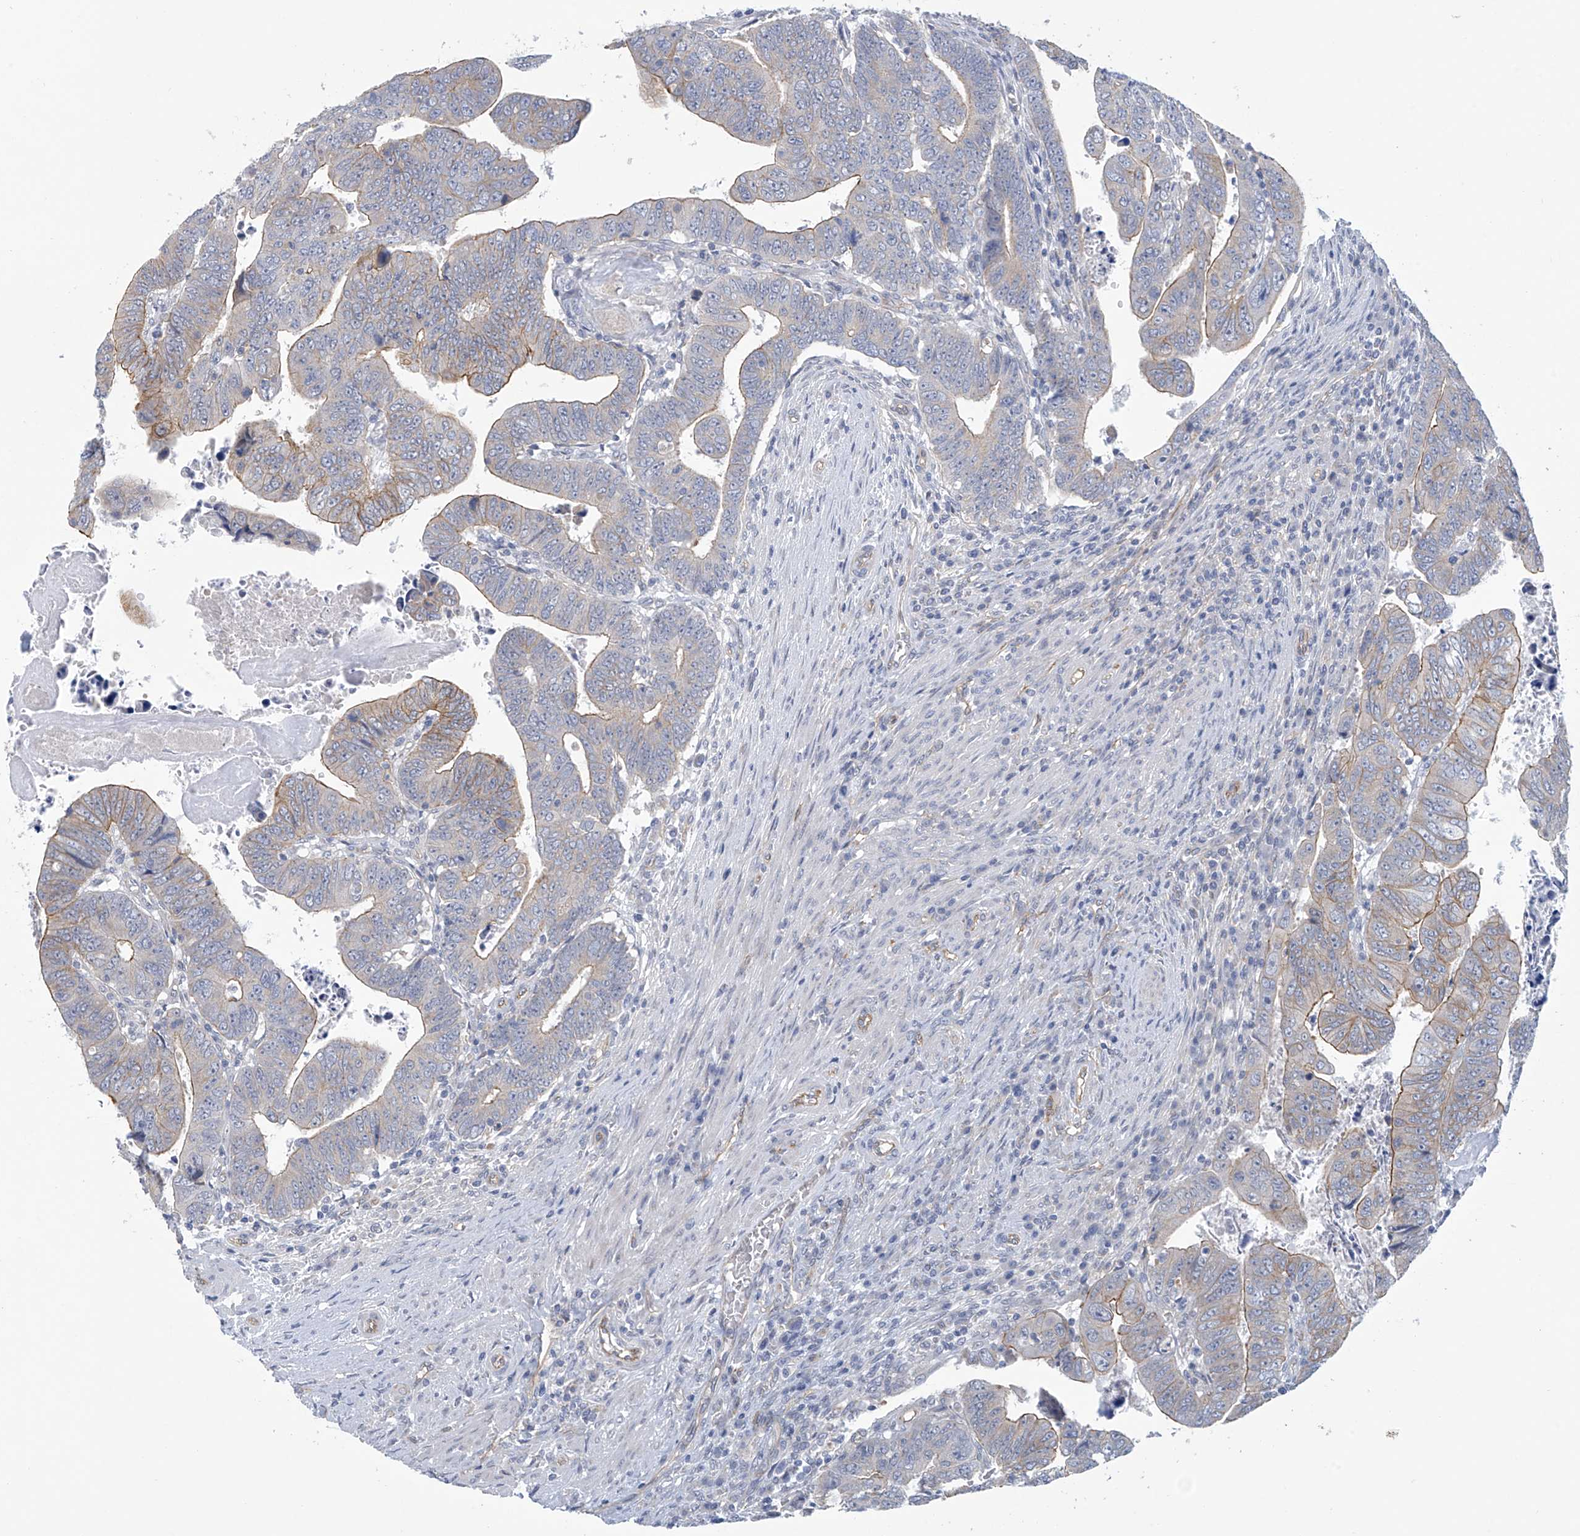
{"staining": {"intensity": "moderate", "quantity": "25%-75%", "location": "cytoplasmic/membranous"}, "tissue": "colorectal cancer", "cell_type": "Tumor cells", "image_type": "cancer", "snomed": [{"axis": "morphology", "description": "Normal tissue, NOS"}, {"axis": "morphology", "description": "Adenocarcinoma, NOS"}, {"axis": "topography", "description": "Rectum"}], "caption": "Tumor cells display moderate cytoplasmic/membranous expression in approximately 25%-75% of cells in colorectal cancer.", "gene": "ABHD13", "patient": {"sex": "female", "age": 65}}